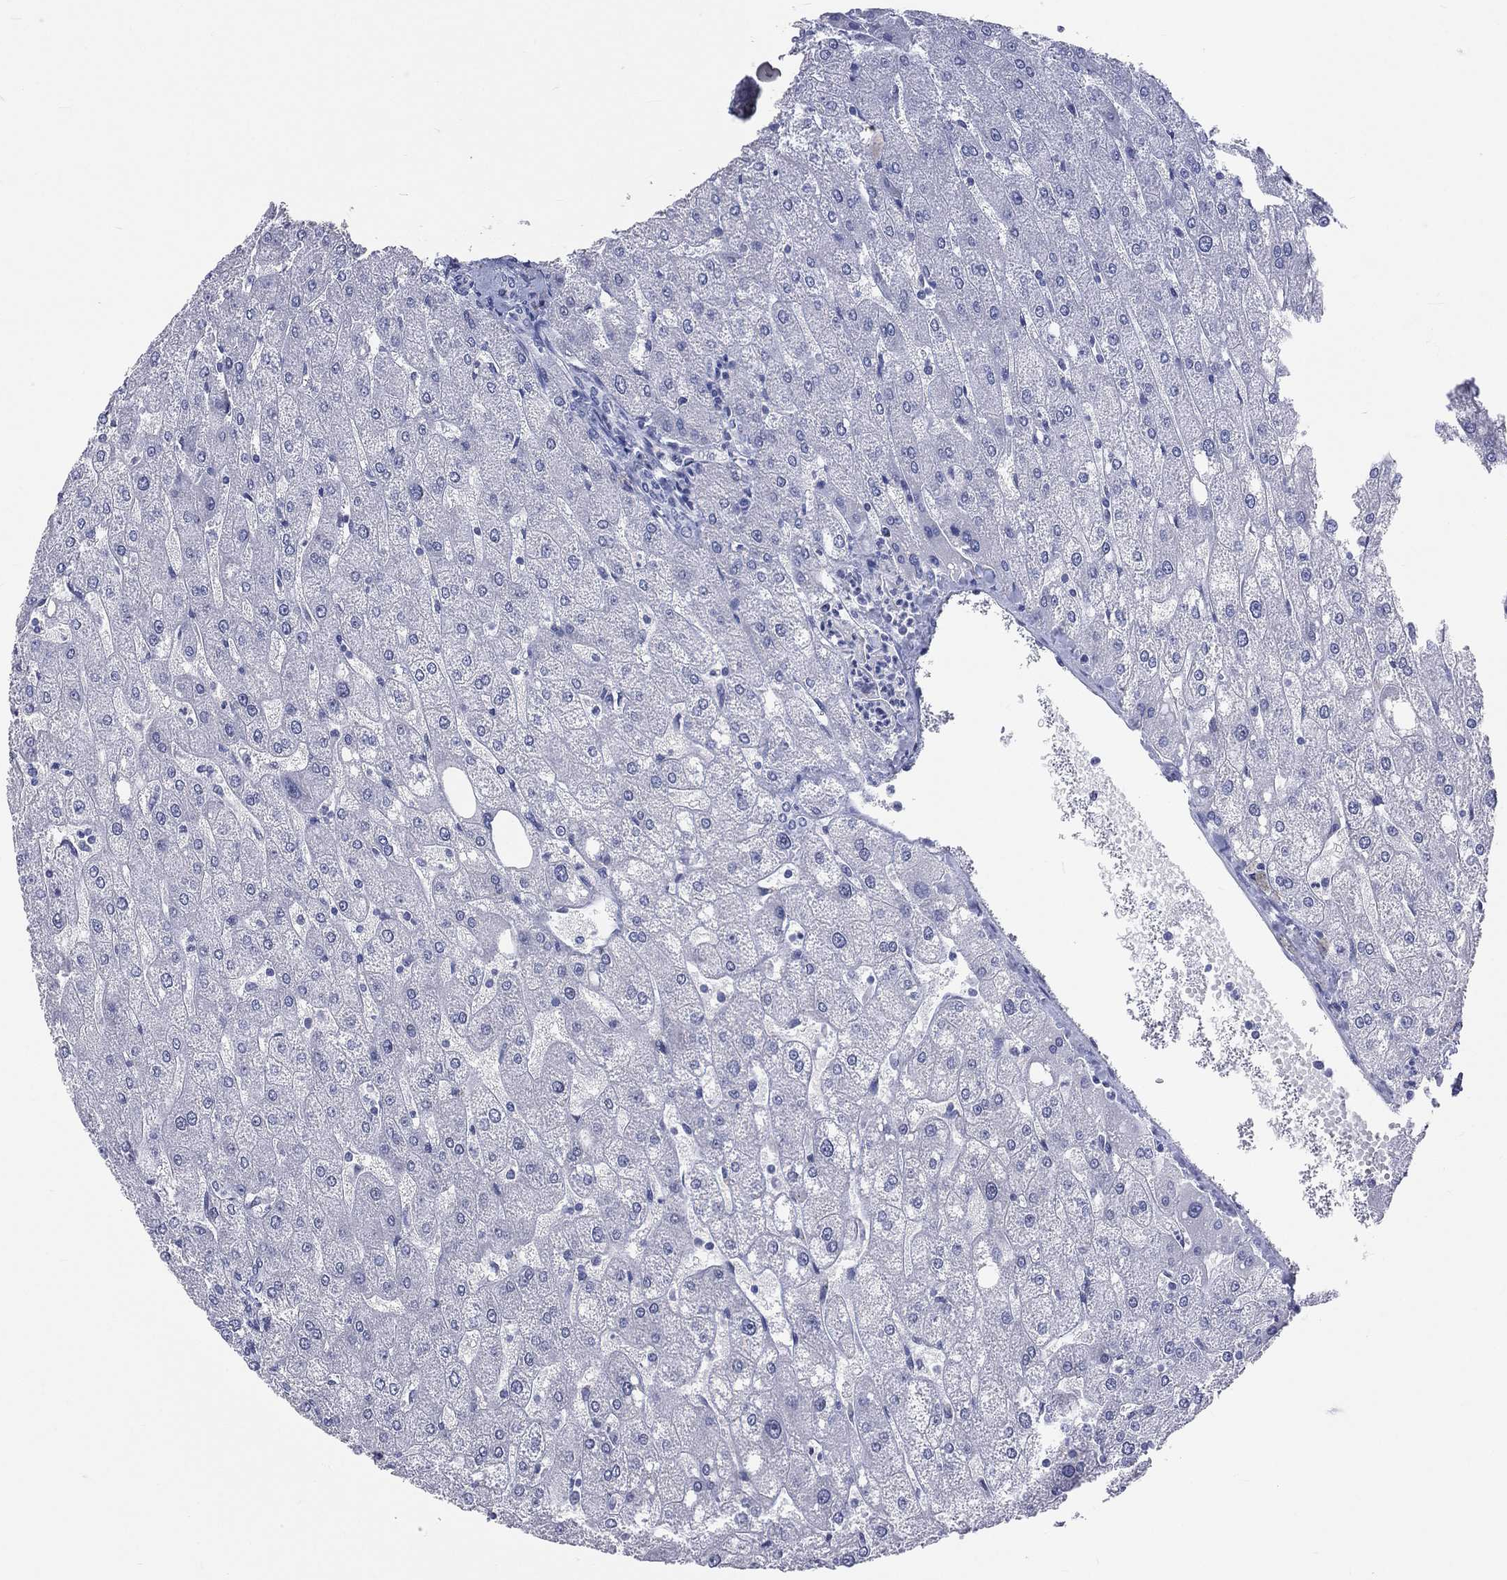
{"staining": {"intensity": "negative", "quantity": "none", "location": "none"}, "tissue": "liver", "cell_type": "Cholangiocytes", "image_type": "normal", "snomed": [{"axis": "morphology", "description": "Normal tissue, NOS"}, {"axis": "topography", "description": "Liver"}], "caption": "The image reveals no significant staining in cholangiocytes of liver. Nuclei are stained in blue.", "gene": "SSX1", "patient": {"sex": "male", "age": 67}}